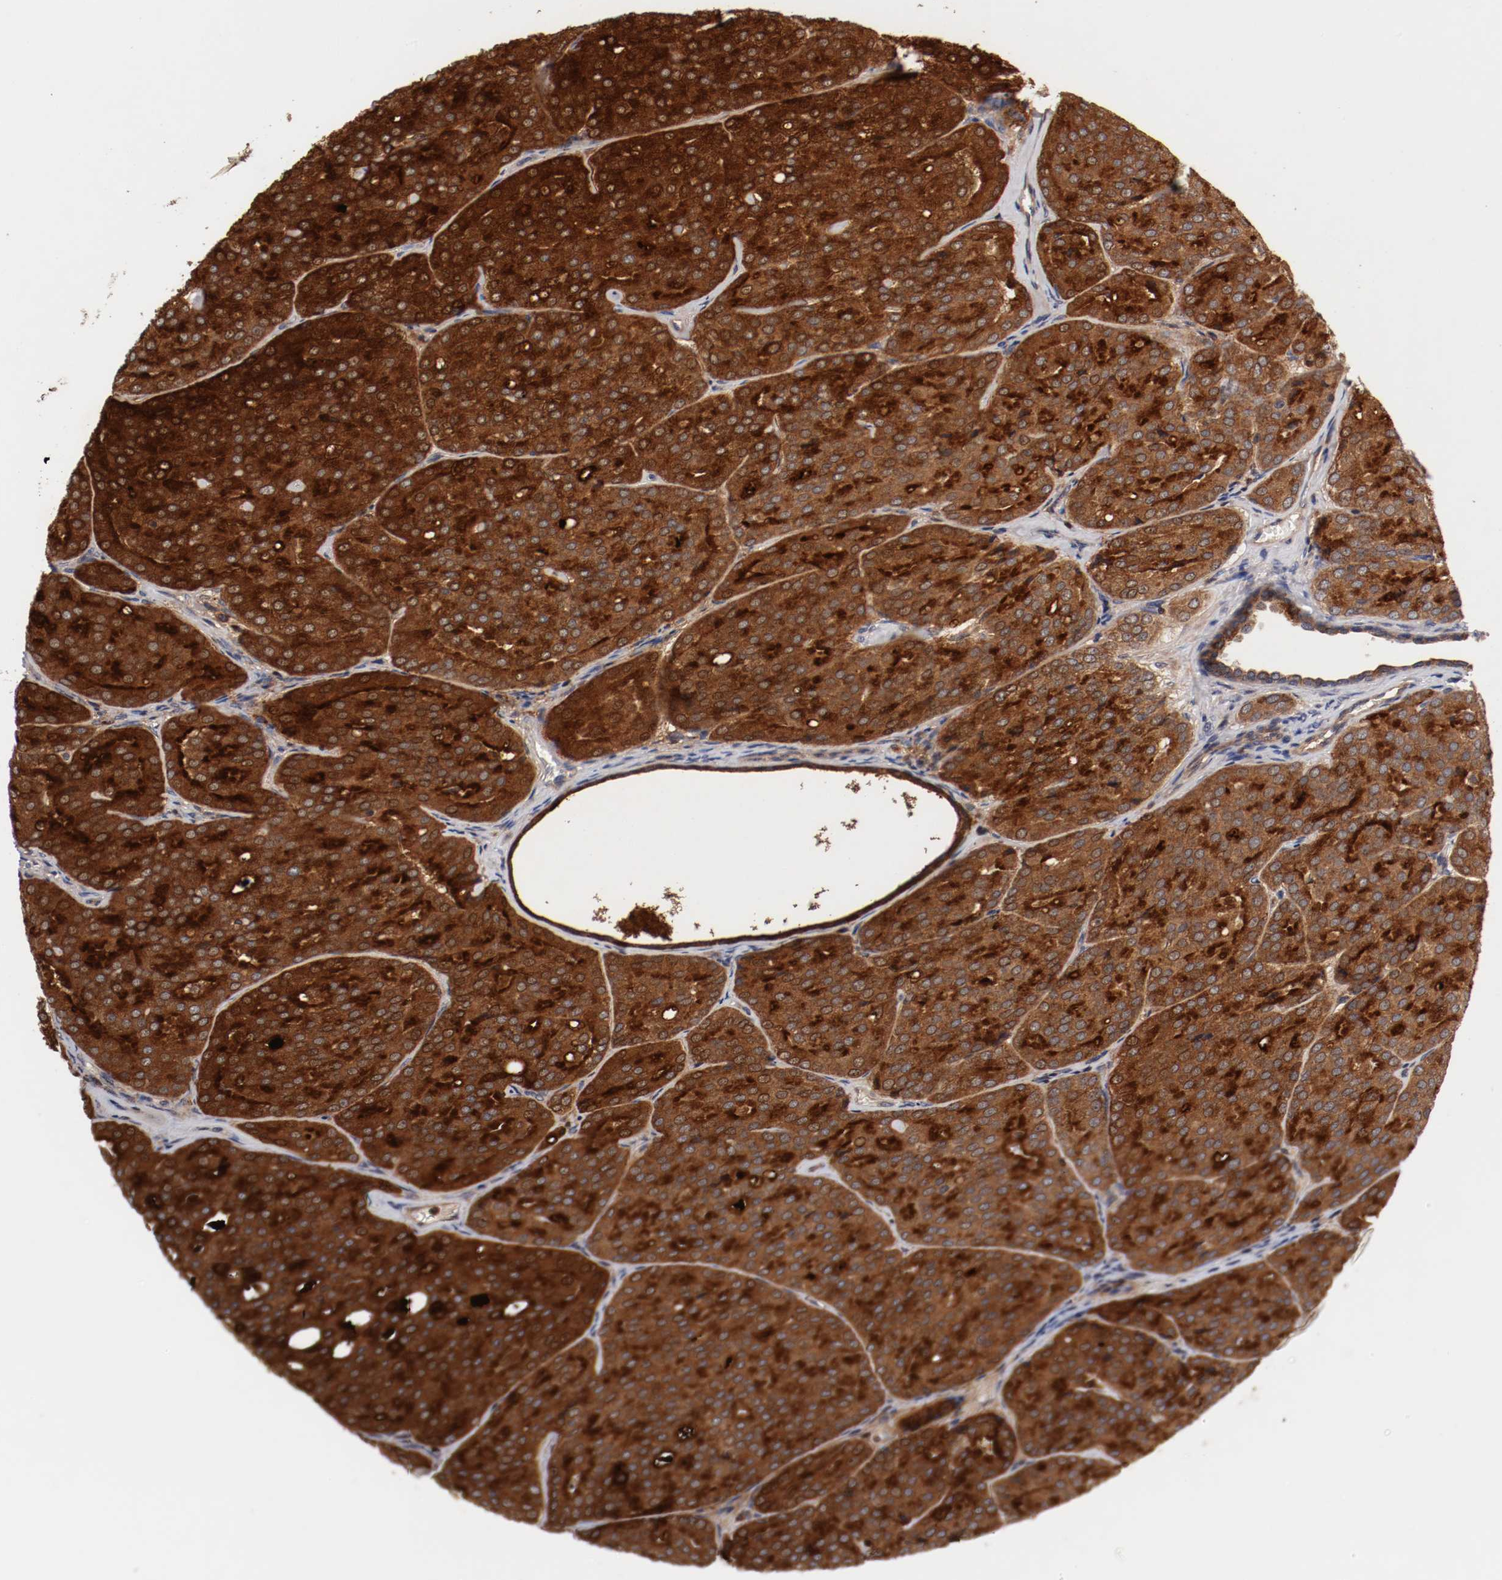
{"staining": {"intensity": "strong", "quantity": ">75%", "location": "cytoplasmic/membranous"}, "tissue": "prostate cancer", "cell_type": "Tumor cells", "image_type": "cancer", "snomed": [{"axis": "morphology", "description": "Adenocarcinoma, High grade"}, {"axis": "topography", "description": "Prostate"}], "caption": "DAB immunohistochemical staining of prostate high-grade adenocarcinoma exhibits strong cytoplasmic/membranous protein expression in approximately >75% of tumor cells.", "gene": "GUF1", "patient": {"sex": "male", "age": 64}}